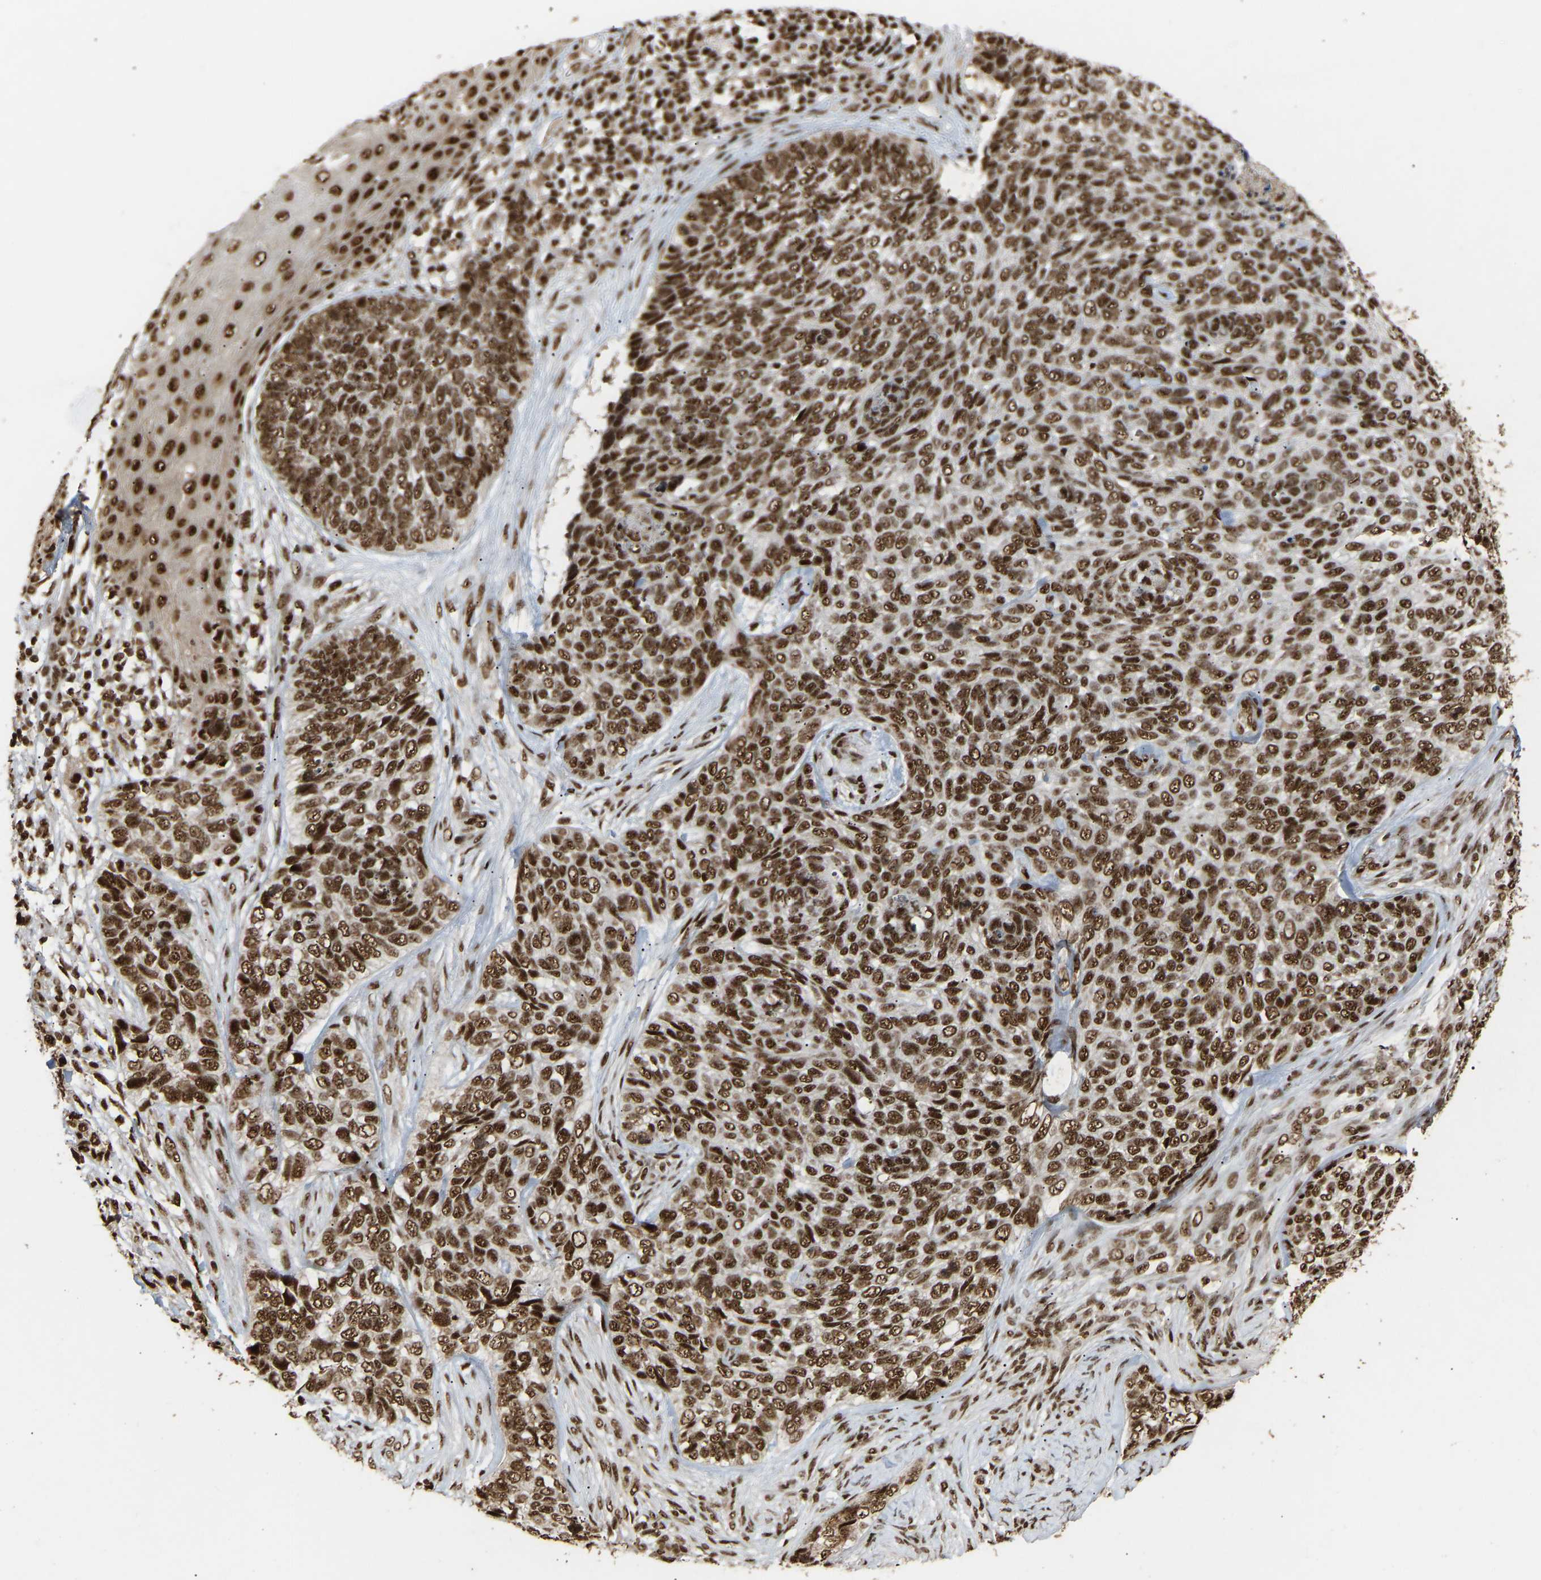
{"staining": {"intensity": "strong", "quantity": ">75%", "location": "nuclear"}, "tissue": "skin cancer", "cell_type": "Tumor cells", "image_type": "cancer", "snomed": [{"axis": "morphology", "description": "Basal cell carcinoma"}, {"axis": "topography", "description": "Skin"}], "caption": "Immunohistochemistry (IHC) of human skin cancer (basal cell carcinoma) exhibits high levels of strong nuclear positivity in about >75% of tumor cells. (Stains: DAB in brown, nuclei in blue, Microscopy: brightfield microscopy at high magnification).", "gene": "ALYREF", "patient": {"sex": "female", "age": 64}}